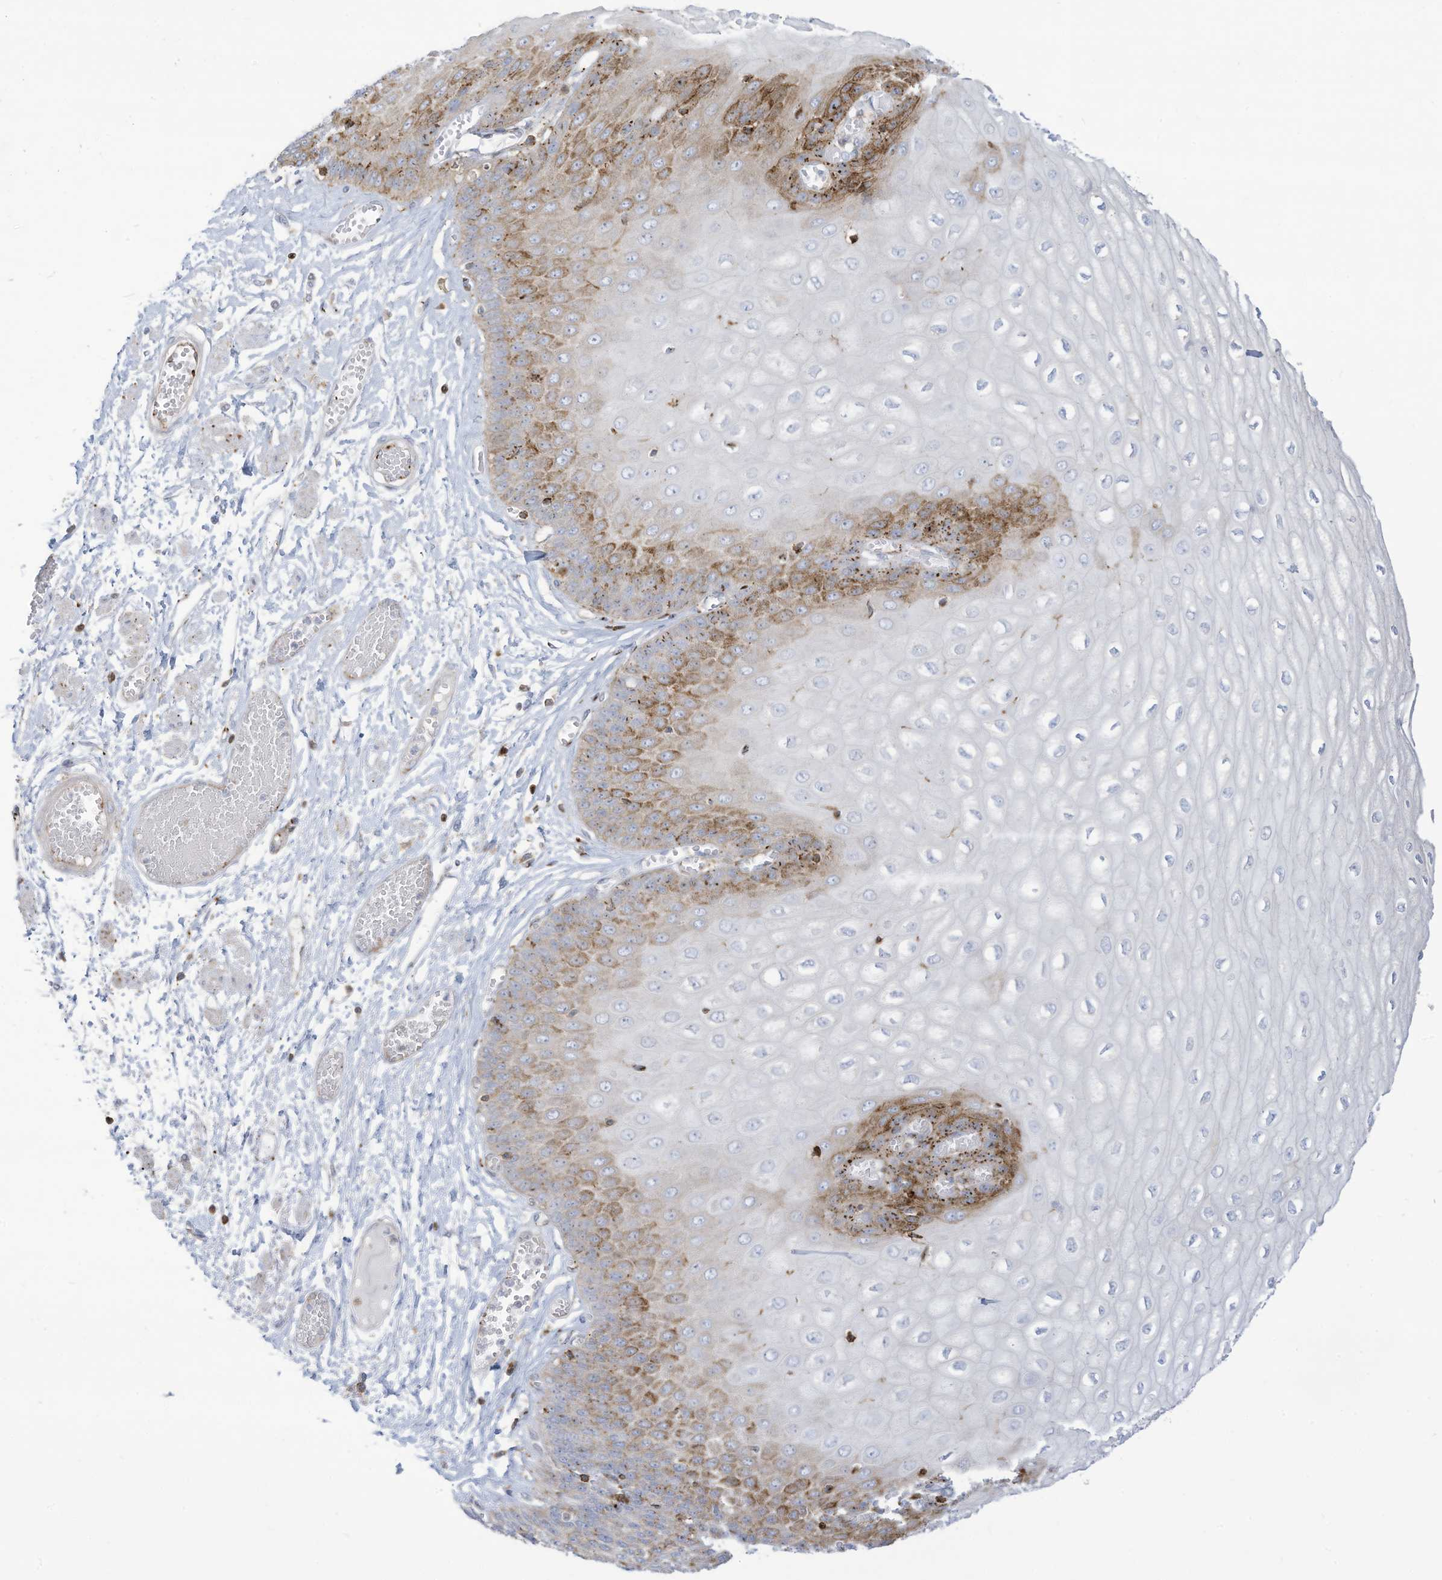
{"staining": {"intensity": "moderate", "quantity": "25%-75%", "location": "cytoplasmic/membranous"}, "tissue": "esophagus", "cell_type": "Squamous epithelial cells", "image_type": "normal", "snomed": [{"axis": "morphology", "description": "Normal tissue, NOS"}, {"axis": "topography", "description": "Esophagus"}], "caption": "Protein expression analysis of benign human esophagus reveals moderate cytoplasmic/membranous staining in approximately 25%-75% of squamous epithelial cells. Using DAB (brown) and hematoxylin (blue) stains, captured at high magnification using brightfield microscopy.", "gene": "THNSL2", "patient": {"sex": "male", "age": 60}}